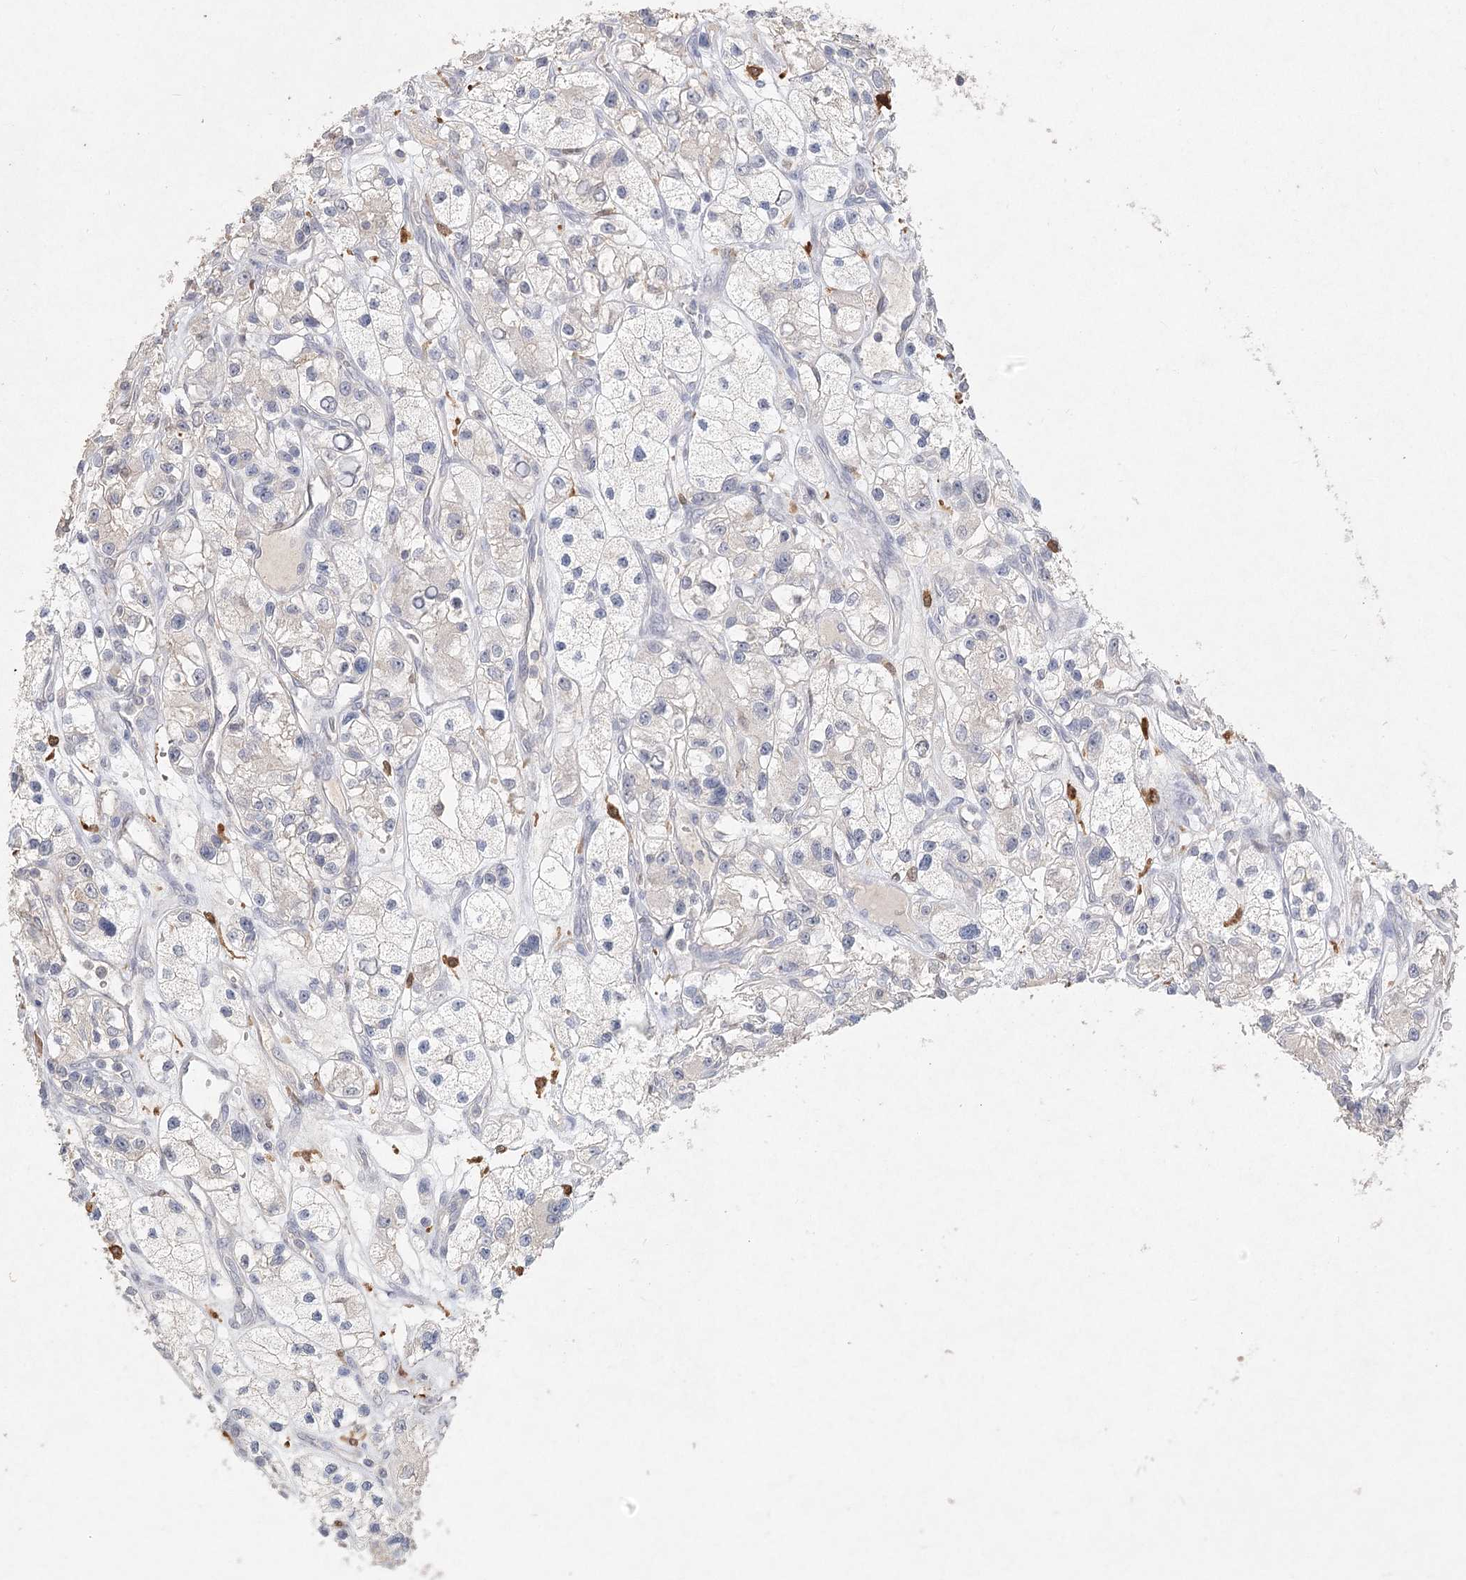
{"staining": {"intensity": "negative", "quantity": "none", "location": "none"}, "tissue": "renal cancer", "cell_type": "Tumor cells", "image_type": "cancer", "snomed": [{"axis": "morphology", "description": "Adenocarcinoma, NOS"}, {"axis": "topography", "description": "Kidney"}], "caption": "Tumor cells are negative for protein expression in human renal cancer.", "gene": "ARSI", "patient": {"sex": "female", "age": 57}}